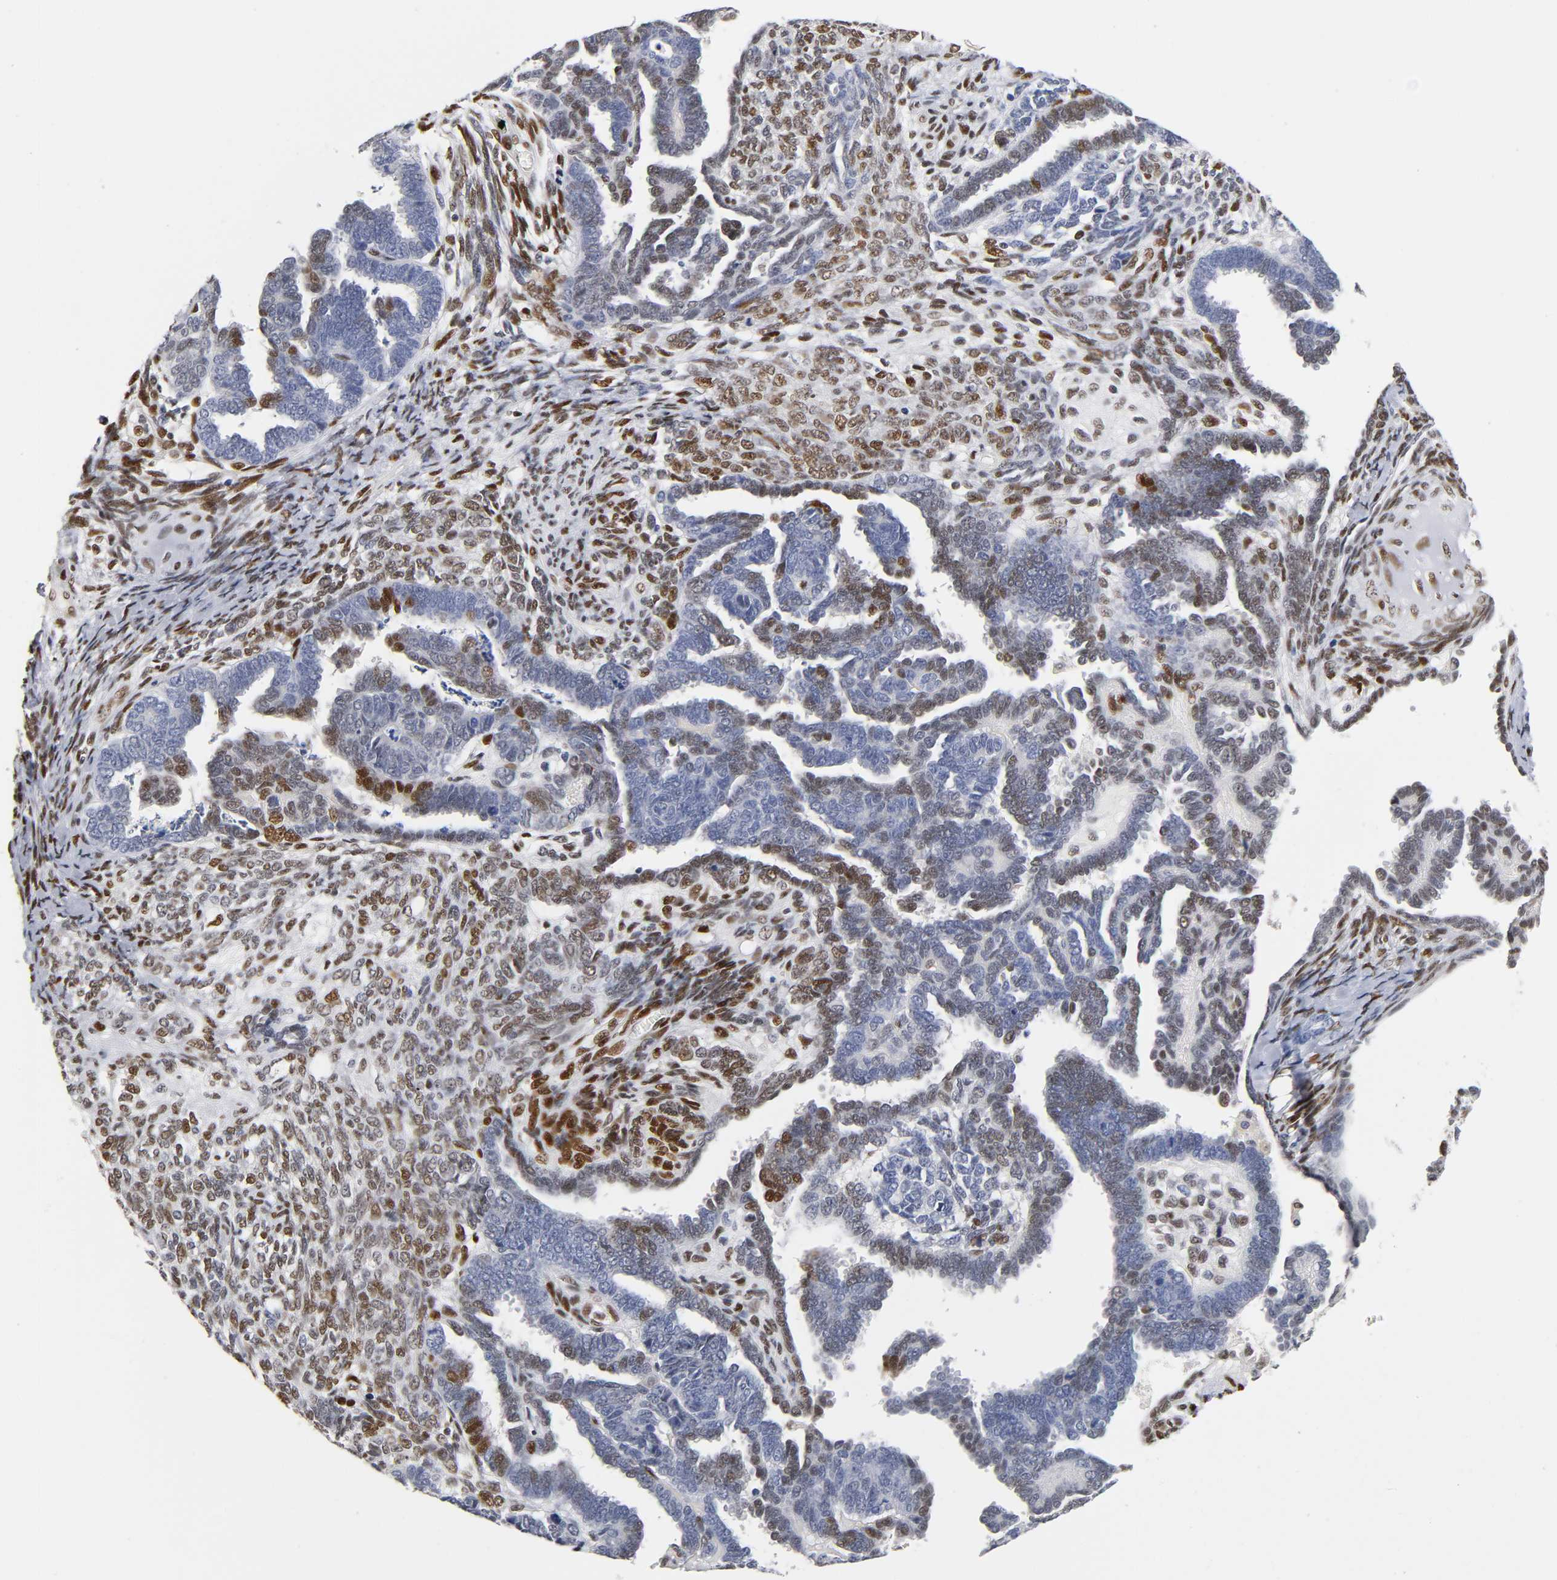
{"staining": {"intensity": "weak", "quantity": "<25%", "location": "nuclear"}, "tissue": "endometrial cancer", "cell_type": "Tumor cells", "image_type": "cancer", "snomed": [{"axis": "morphology", "description": "Neoplasm, malignant, NOS"}, {"axis": "topography", "description": "Endometrium"}], "caption": "The IHC photomicrograph has no significant staining in tumor cells of endometrial cancer tissue.", "gene": "NR3C1", "patient": {"sex": "female", "age": 74}}